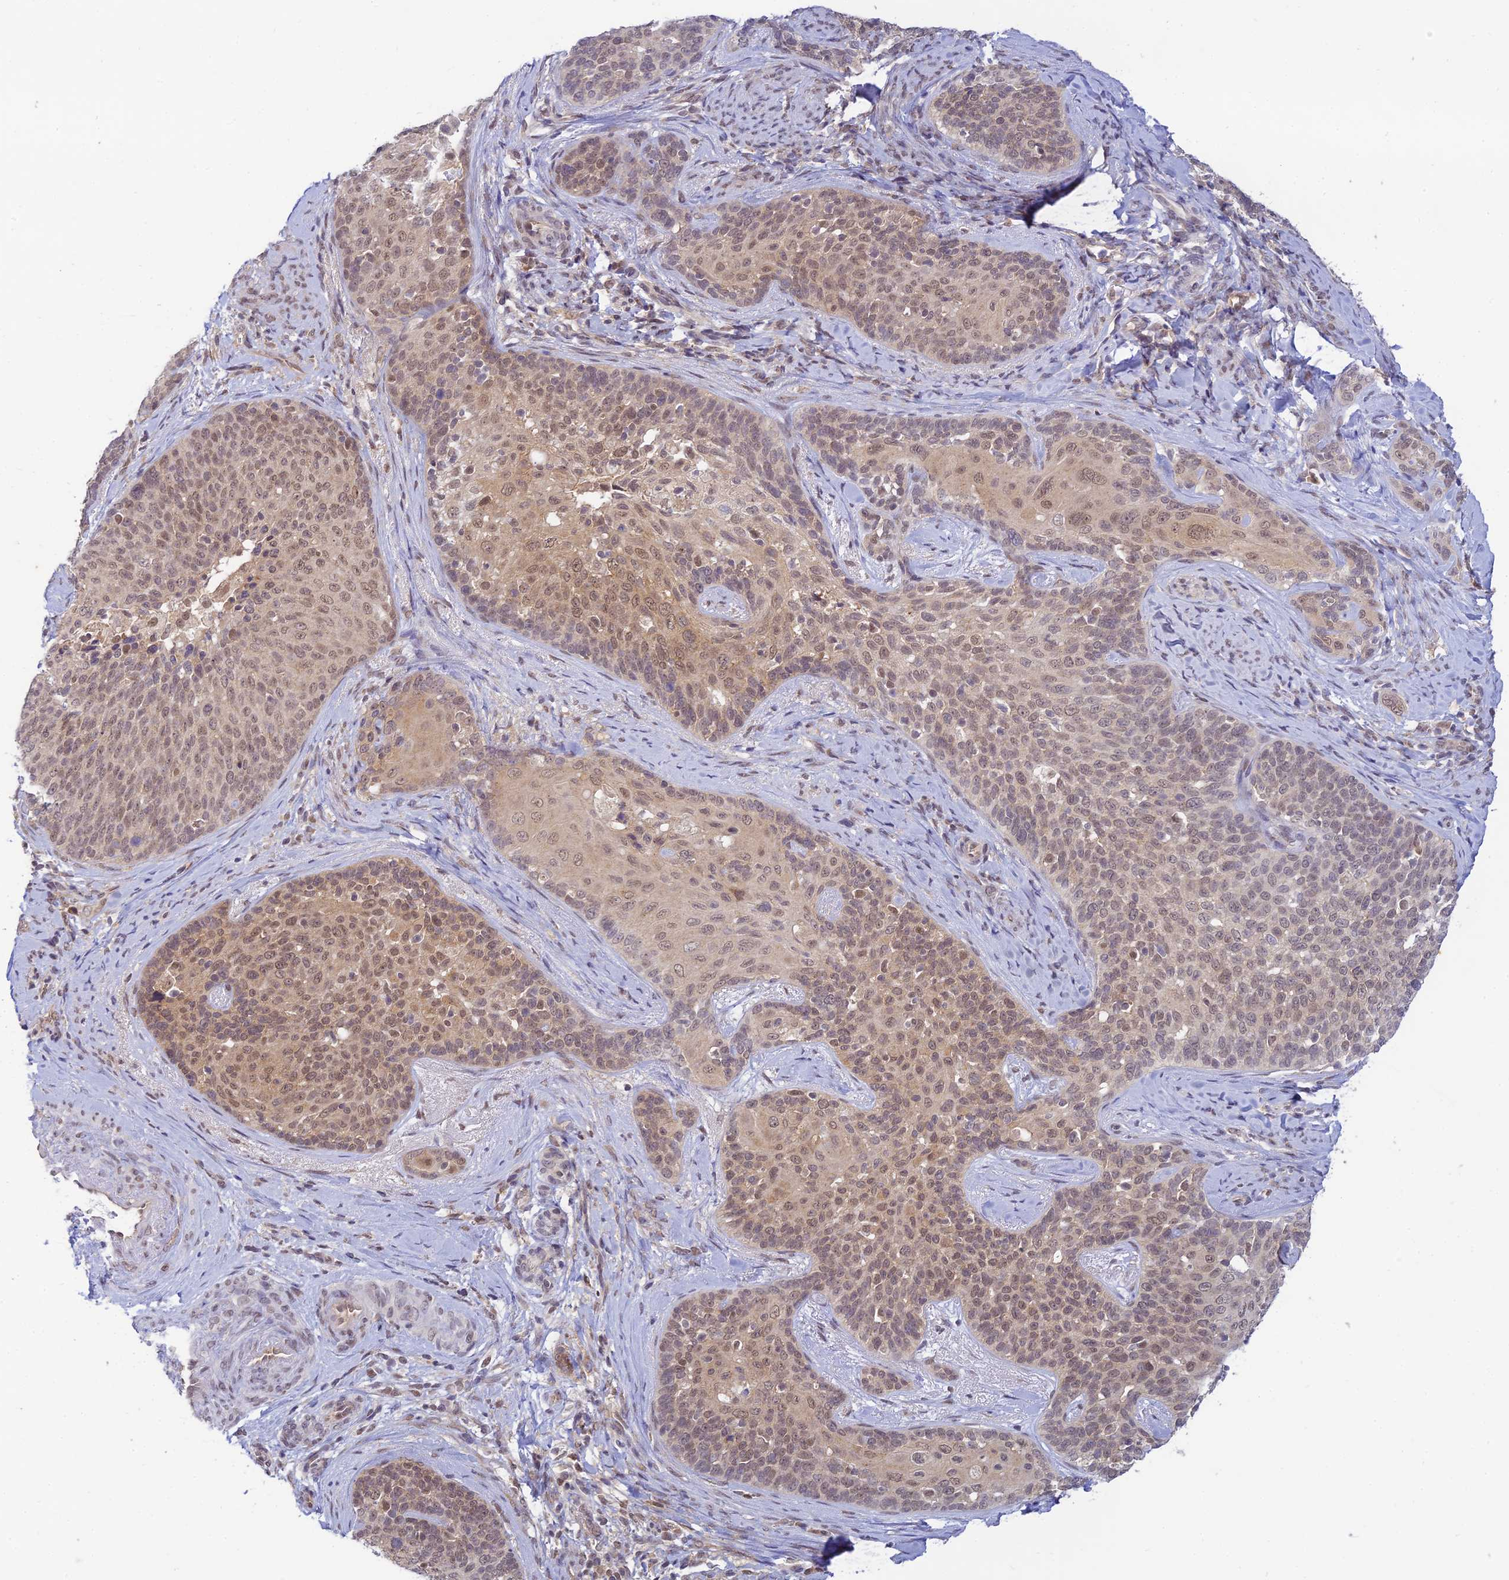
{"staining": {"intensity": "moderate", "quantity": ">75%", "location": "cytoplasmic/membranous,nuclear"}, "tissue": "cervical cancer", "cell_type": "Tumor cells", "image_type": "cancer", "snomed": [{"axis": "morphology", "description": "Squamous cell carcinoma, NOS"}, {"axis": "topography", "description": "Cervix"}], "caption": "Human cervical cancer stained with a protein marker displays moderate staining in tumor cells.", "gene": "SKIC8", "patient": {"sex": "female", "age": 50}}